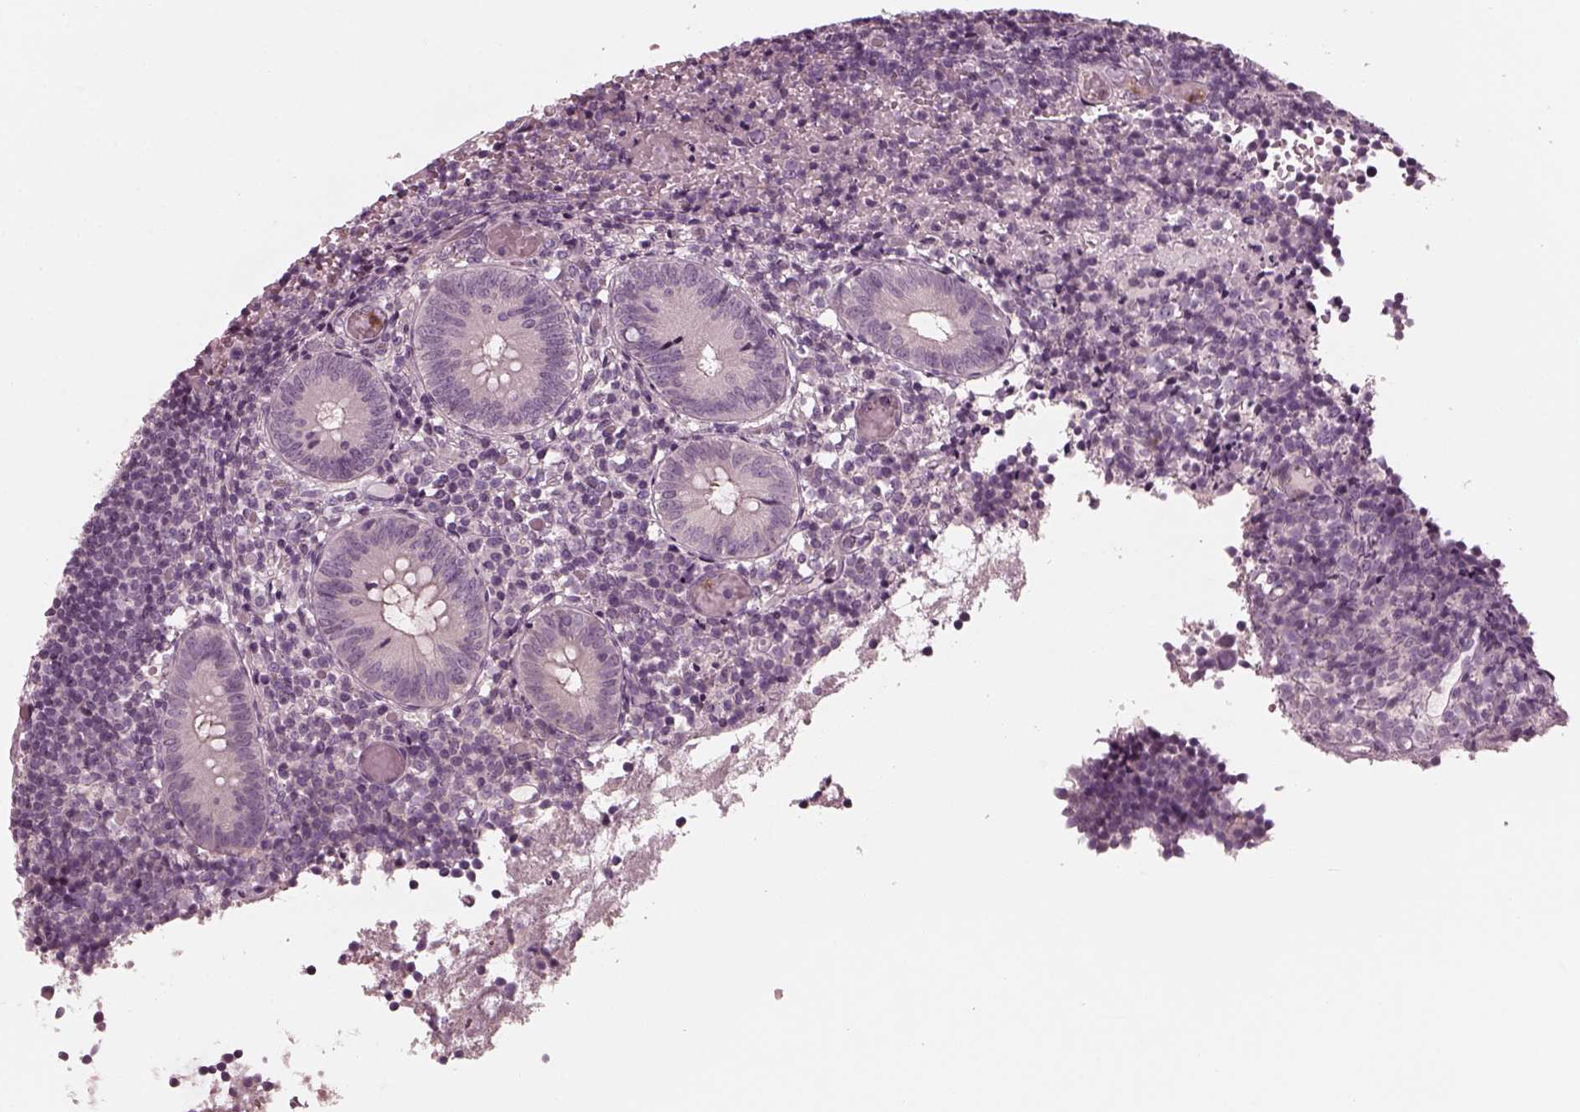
{"staining": {"intensity": "negative", "quantity": "none", "location": "none"}, "tissue": "appendix", "cell_type": "Glandular cells", "image_type": "normal", "snomed": [{"axis": "morphology", "description": "Normal tissue, NOS"}, {"axis": "topography", "description": "Appendix"}], "caption": "Glandular cells are negative for brown protein staining in benign appendix. (DAB (3,3'-diaminobenzidine) immunohistochemistry (IHC), high magnification).", "gene": "CHIT1", "patient": {"sex": "female", "age": 32}}